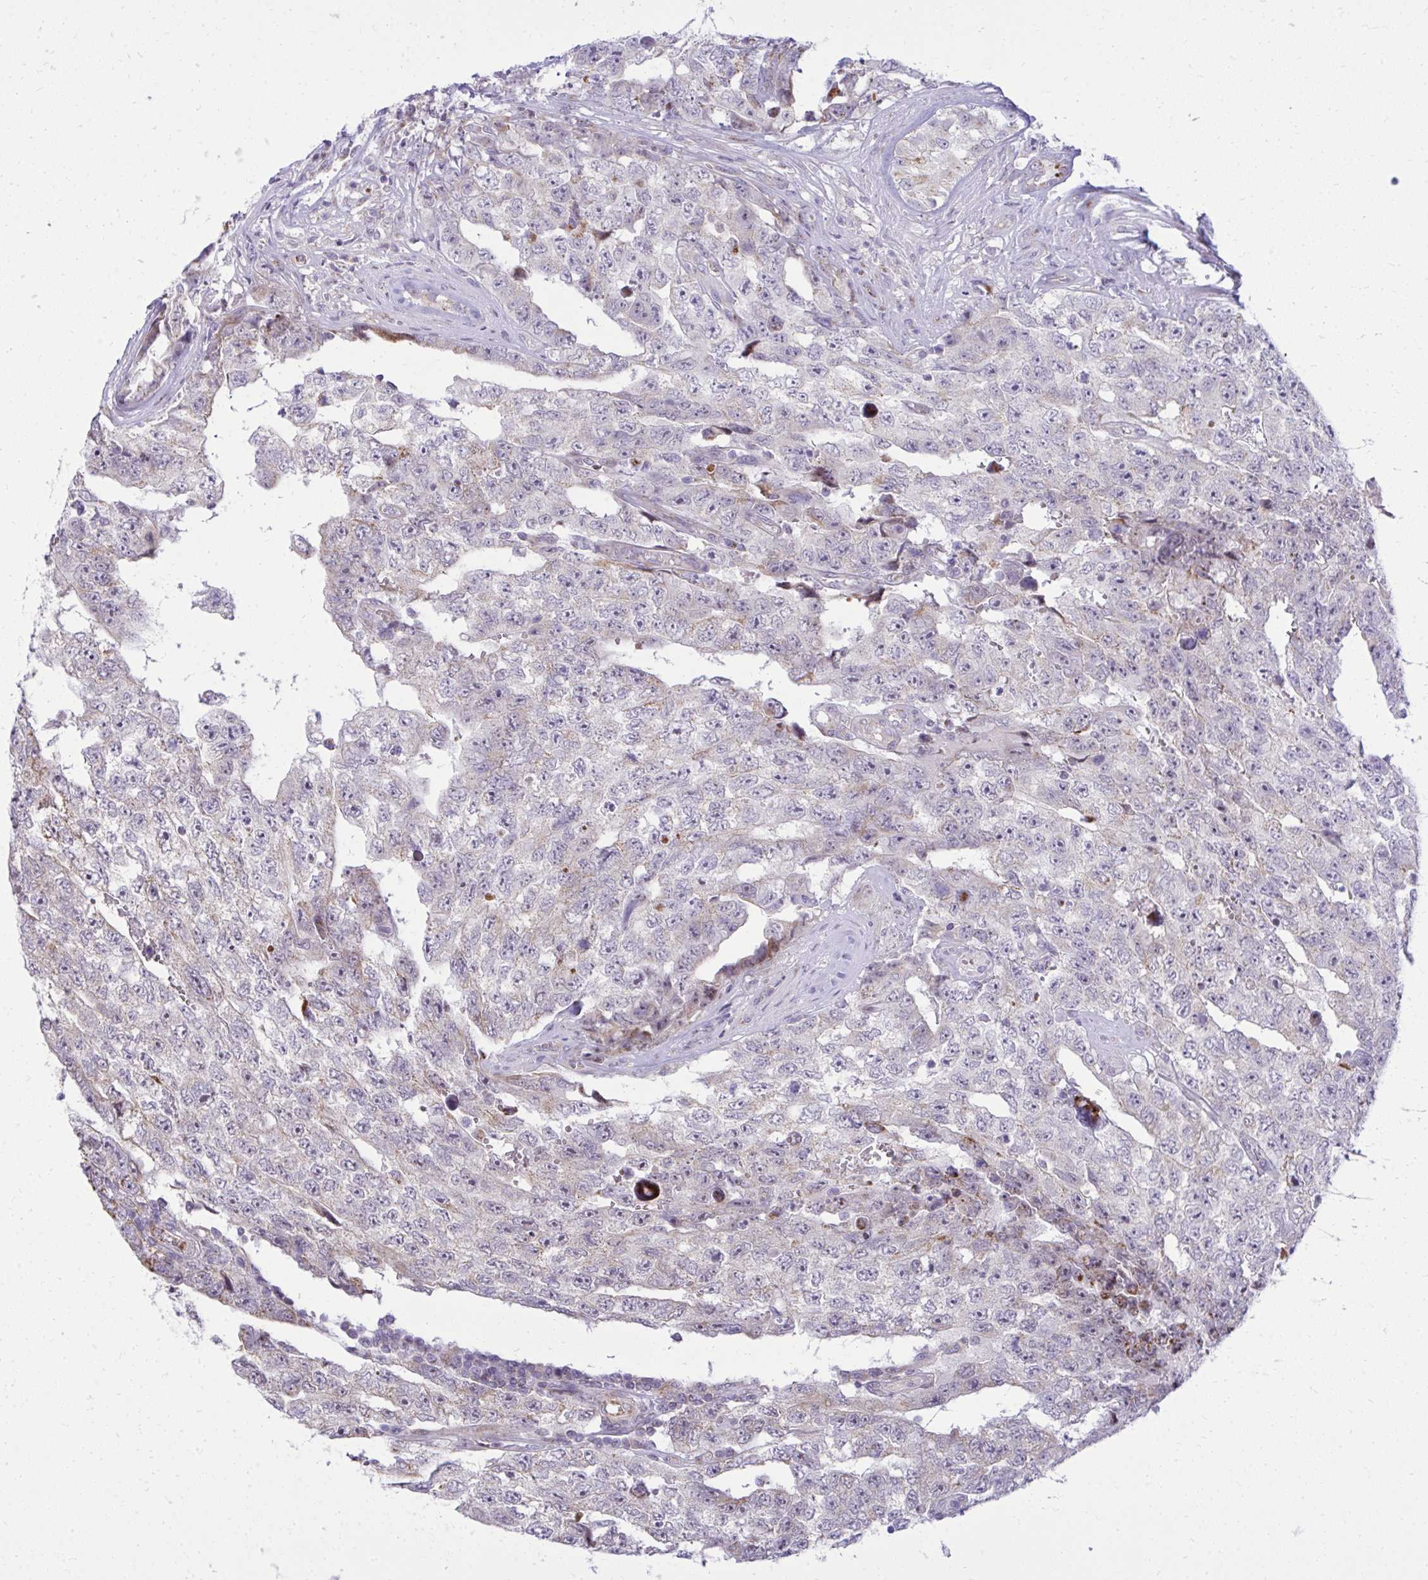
{"staining": {"intensity": "negative", "quantity": "none", "location": "none"}, "tissue": "testis cancer", "cell_type": "Tumor cells", "image_type": "cancer", "snomed": [{"axis": "morphology", "description": "Normal tissue, NOS"}, {"axis": "morphology", "description": "Carcinoma, Embryonal, NOS"}, {"axis": "topography", "description": "Testis"}, {"axis": "topography", "description": "Epididymis"}], "caption": "The micrograph shows no significant staining in tumor cells of testis embryonal carcinoma.", "gene": "GPRIN3", "patient": {"sex": "male", "age": 25}}